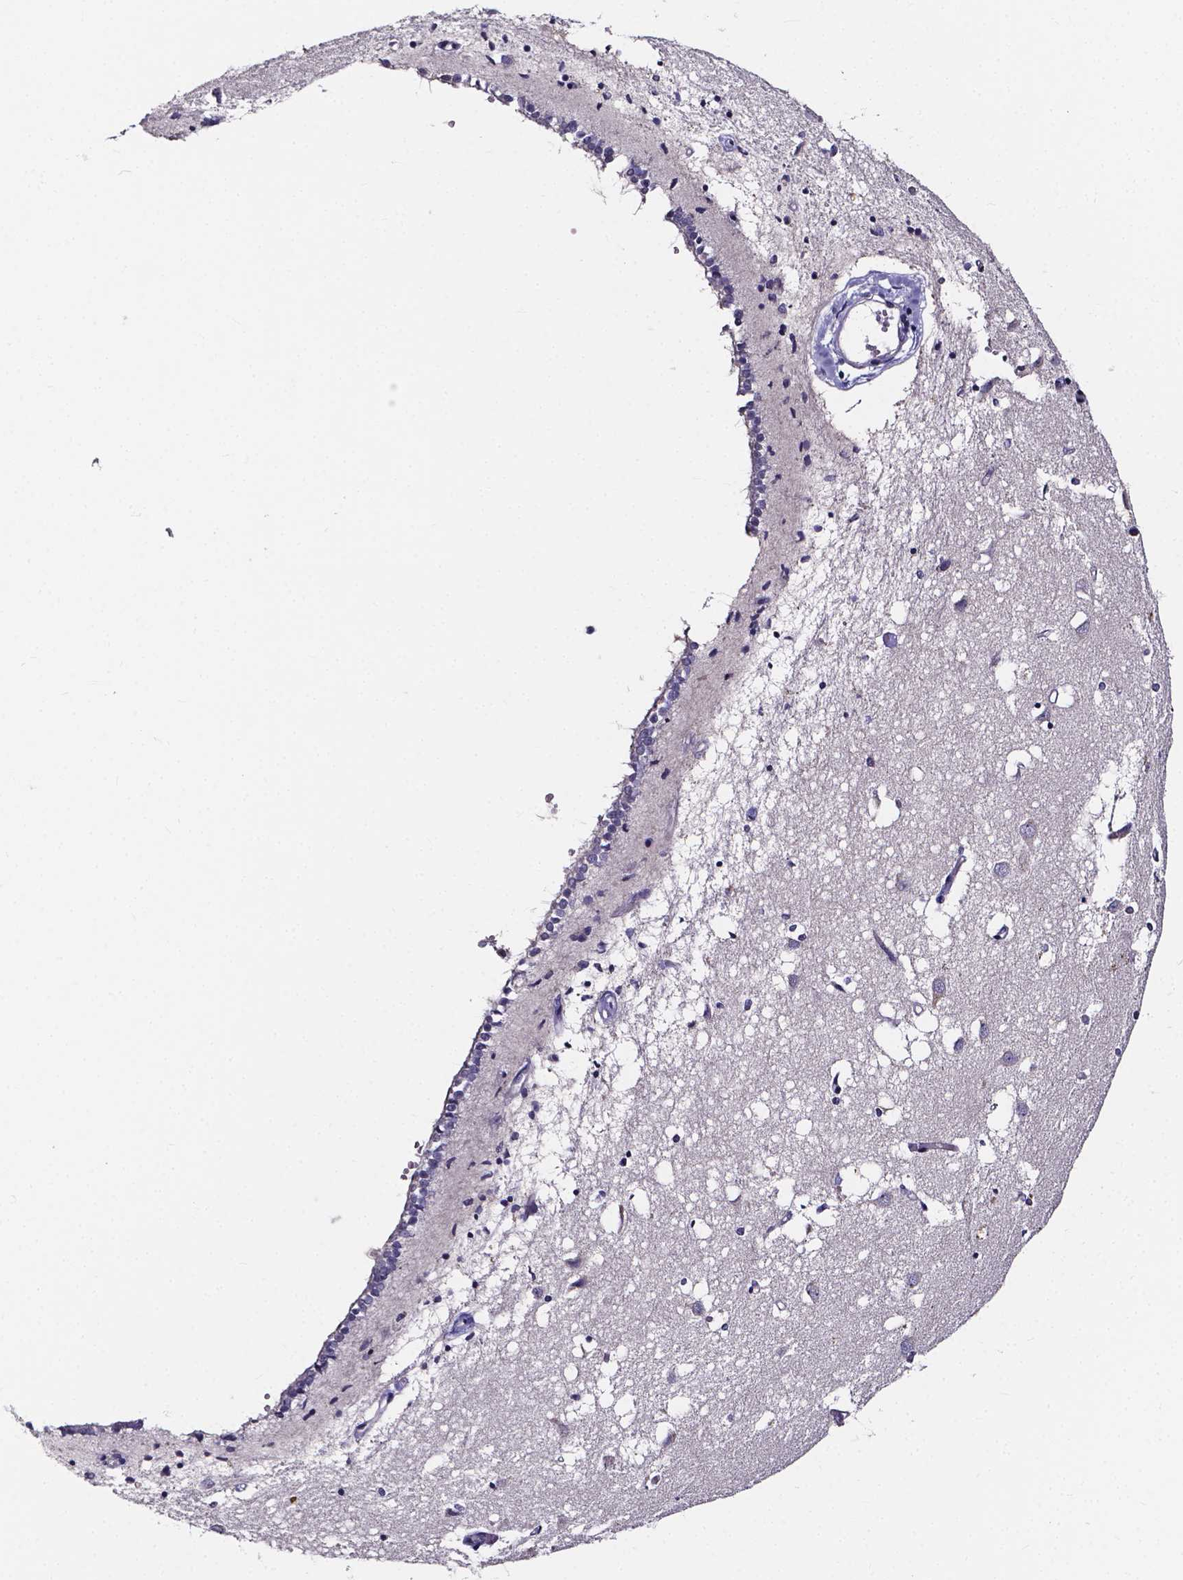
{"staining": {"intensity": "negative", "quantity": "none", "location": "none"}, "tissue": "caudate", "cell_type": "Glial cells", "image_type": "normal", "snomed": [{"axis": "morphology", "description": "Normal tissue, NOS"}, {"axis": "topography", "description": "Lateral ventricle wall"}], "caption": "Immunohistochemistry photomicrograph of unremarkable human caudate stained for a protein (brown), which shows no positivity in glial cells.", "gene": "SPOCD1", "patient": {"sex": "male", "age": 54}}